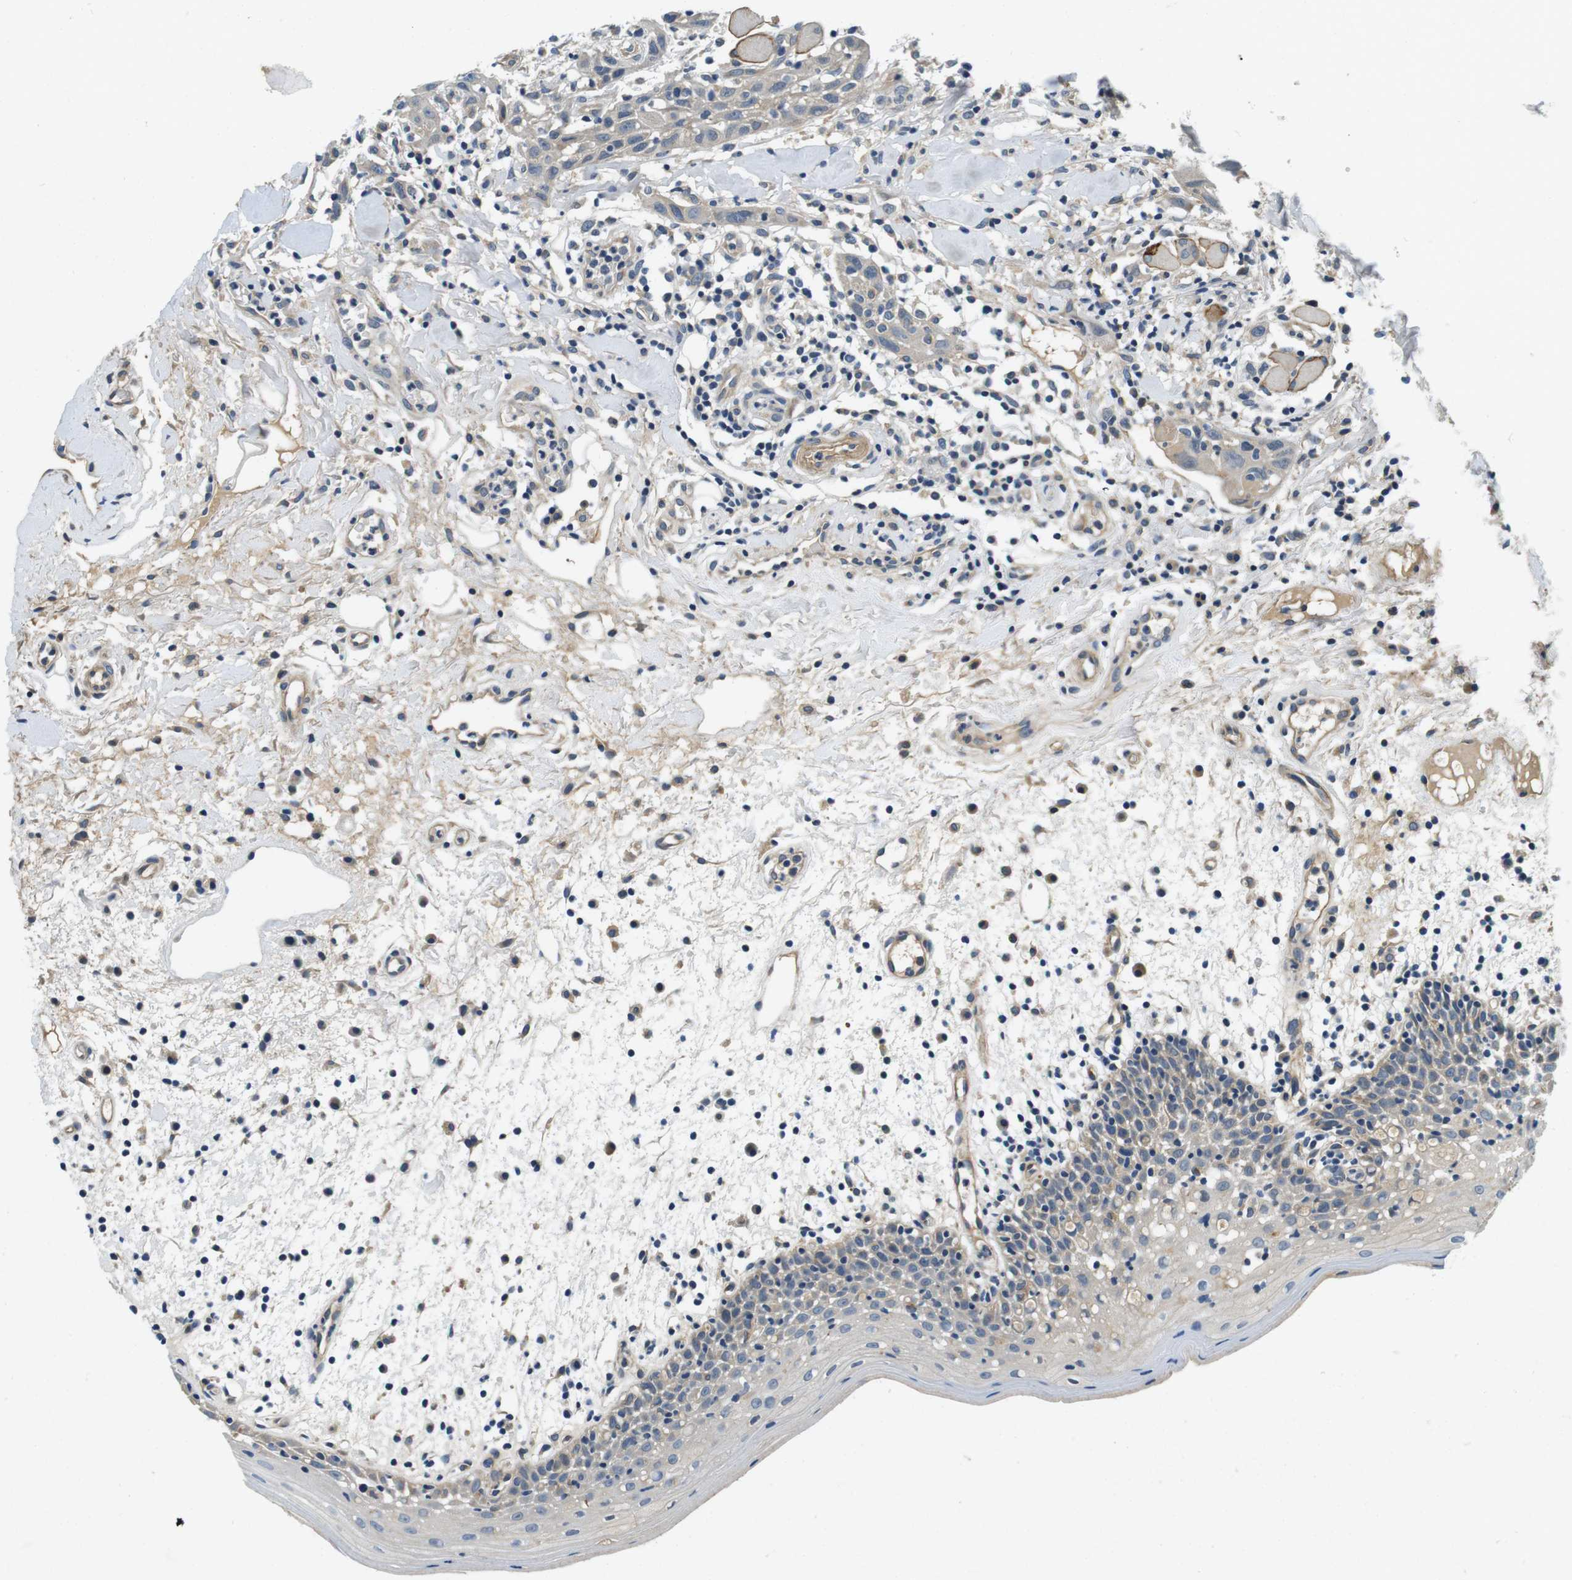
{"staining": {"intensity": "negative", "quantity": "none", "location": "none"}, "tissue": "oral mucosa", "cell_type": "Squamous epithelial cells", "image_type": "normal", "snomed": [{"axis": "morphology", "description": "Normal tissue, NOS"}, {"axis": "morphology", "description": "Squamous cell carcinoma, NOS"}, {"axis": "topography", "description": "Skeletal muscle"}, {"axis": "topography", "description": "Oral tissue"}], "caption": "This histopathology image is of unremarkable oral mucosa stained with IHC to label a protein in brown with the nuclei are counter-stained blue. There is no staining in squamous epithelial cells.", "gene": "DTNA", "patient": {"sex": "male", "age": 71}}